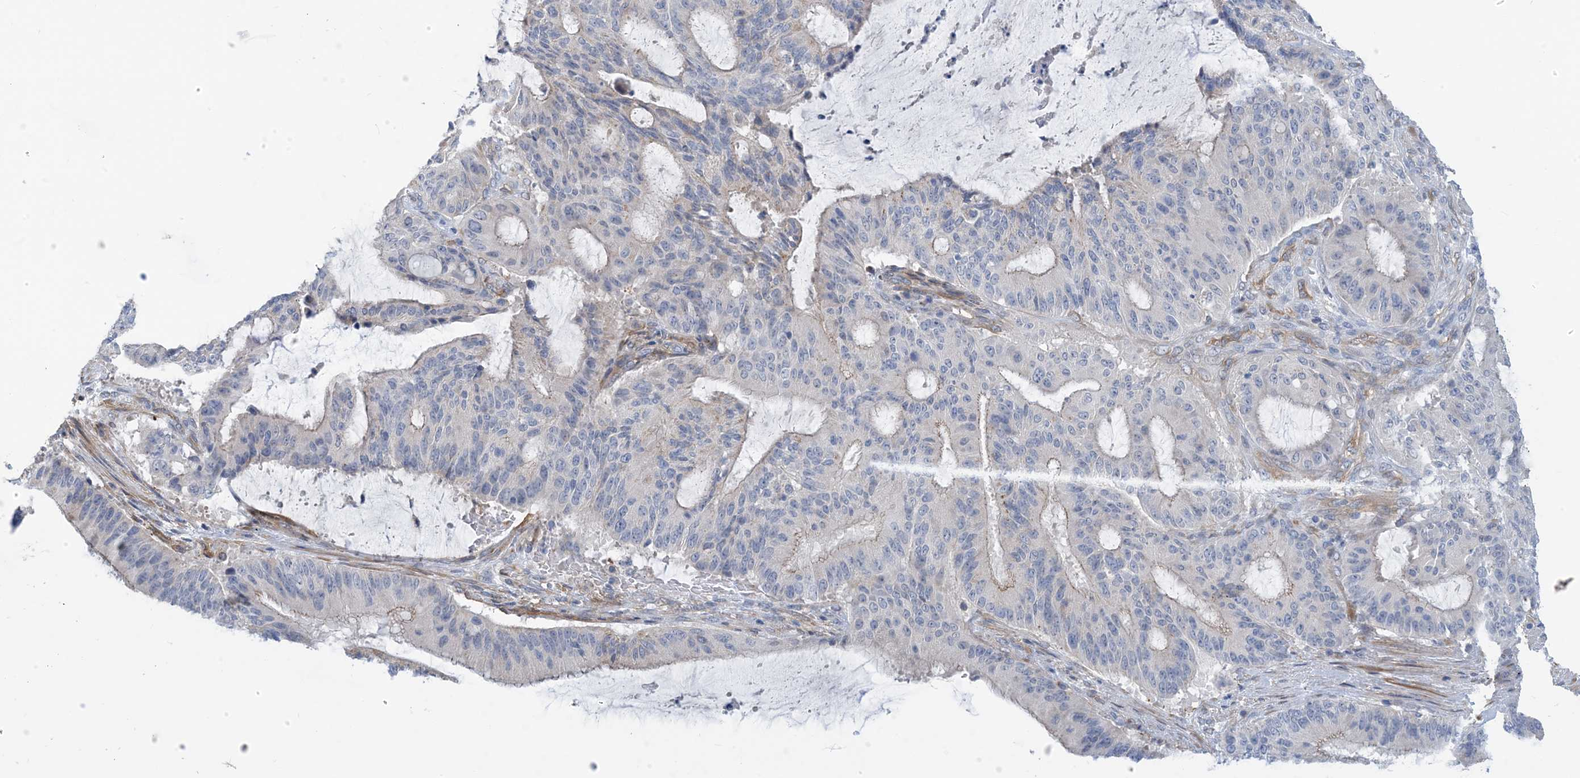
{"staining": {"intensity": "weak", "quantity": "<25%", "location": "cytoplasmic/membranous"}, "tissue": "liver cancer", "cell_type": "Tumor cells", "image_type": "cancer", "snomed": [{"axis": "morphology", "description": "Normal tissue, NOS"}, {"axis": "morphology", "description": "Cholangiocarcinoma"}, {"axis": "topography", "description": "Liver"}, {"axis": "topography", "description": "Peripheral nerve tissue"}], "caption": "Liver cancer (cholangiocarcinoma) was stained to show a protein in brown. There is no significant expression in tumor cells.", "gene": "EIF2A", "patient": {"sex": "female", "age": 73}}